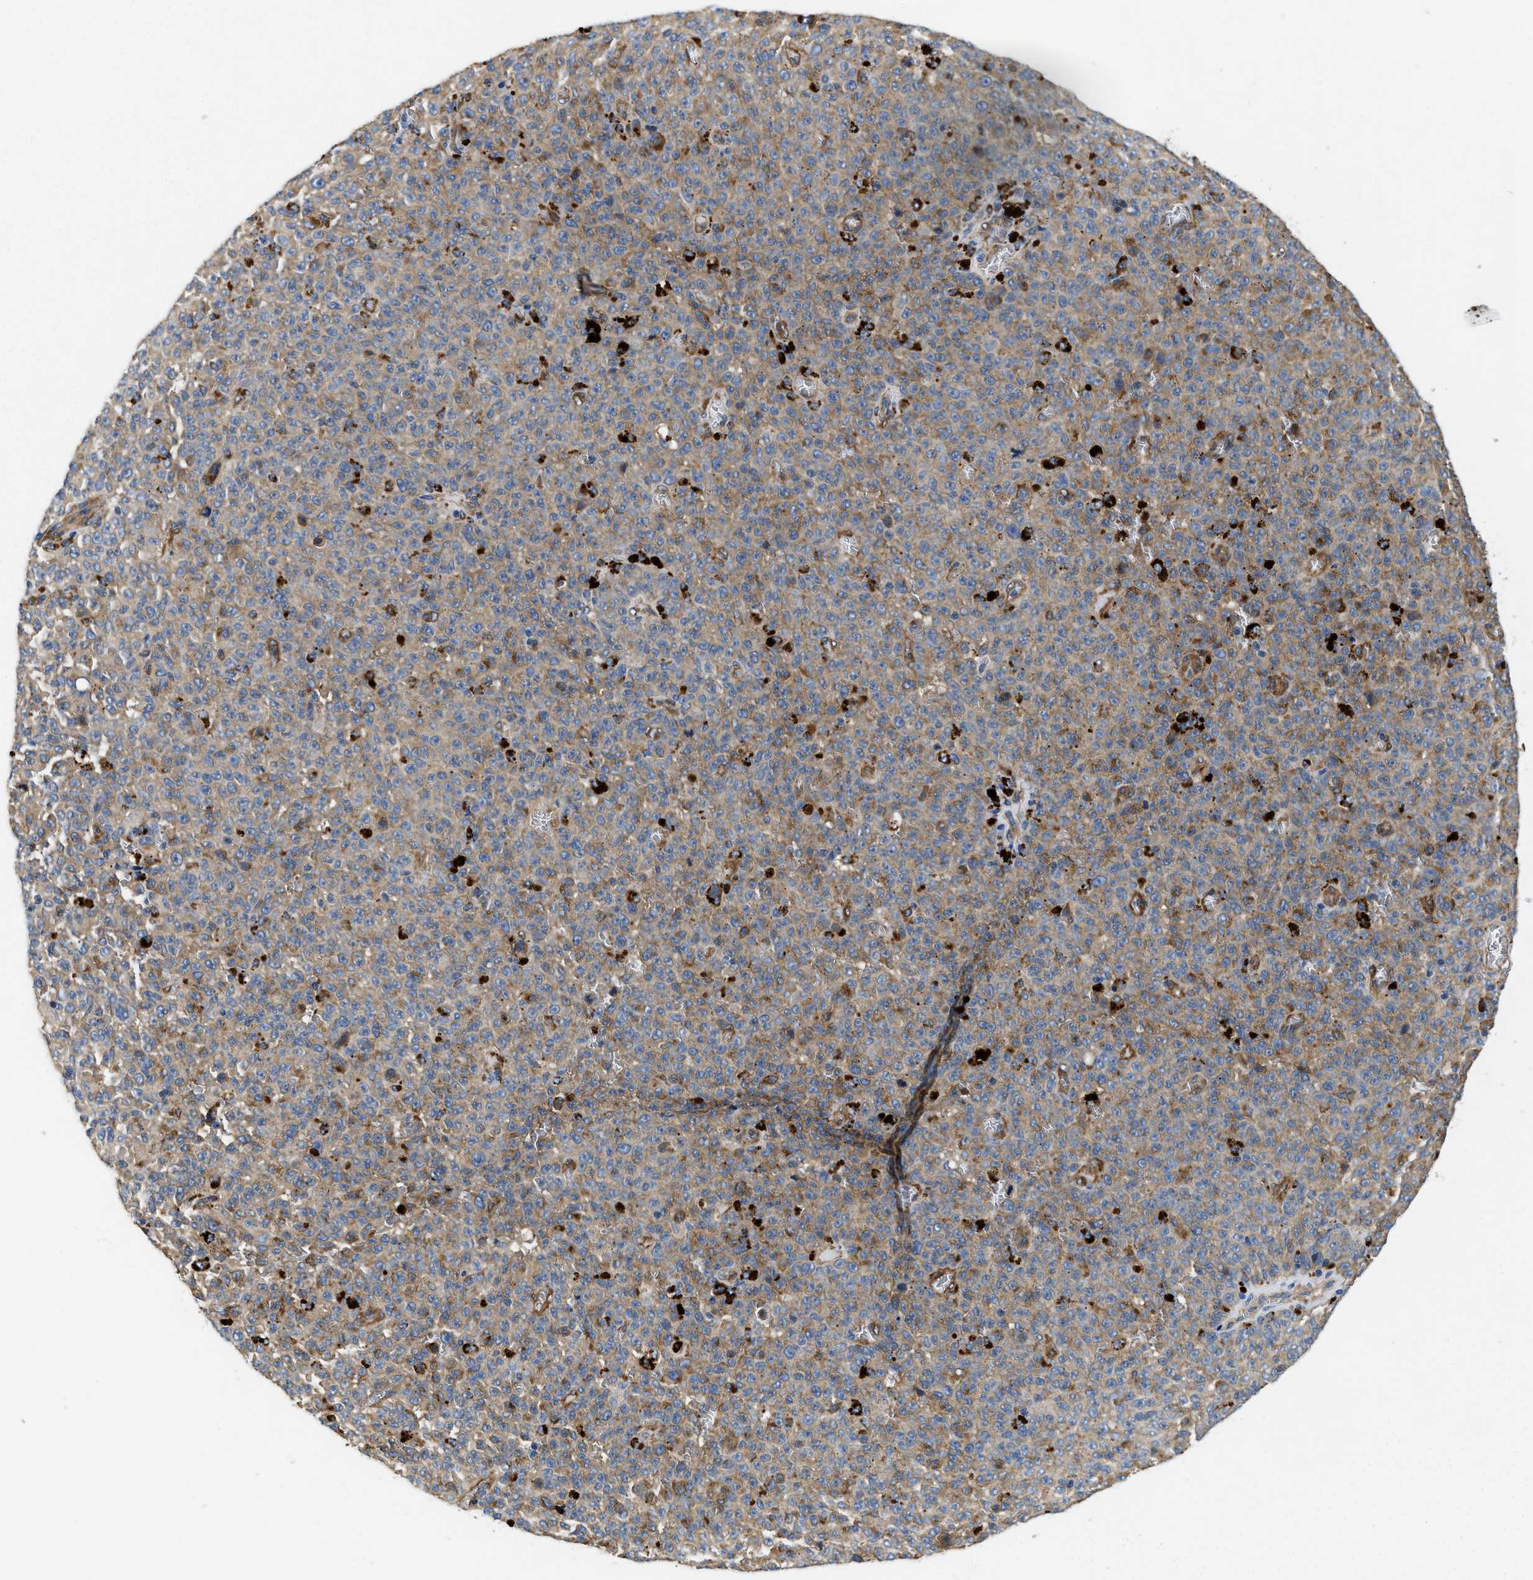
{"staining": {"intensity": "weak", "quantity": ">75%", "location": "cytoplasmic/membranous"}, "tissue": "melanoma", "cell_type": "Tumor cells", "image_type": "cancer", "snomed": [{"axis": "morphology", "description": "Malignant melanoma, NOS"}, {"axis": "topography", "description": "Skin"}], "caption": "Immunohistochemistry (IHC) of human melanoma displays low levels of weak cytoplasmic/membranous expression in about >75% of tumor cells.", "gene": "RAPH1", "patient": {"sex": "female", "age": 82}}